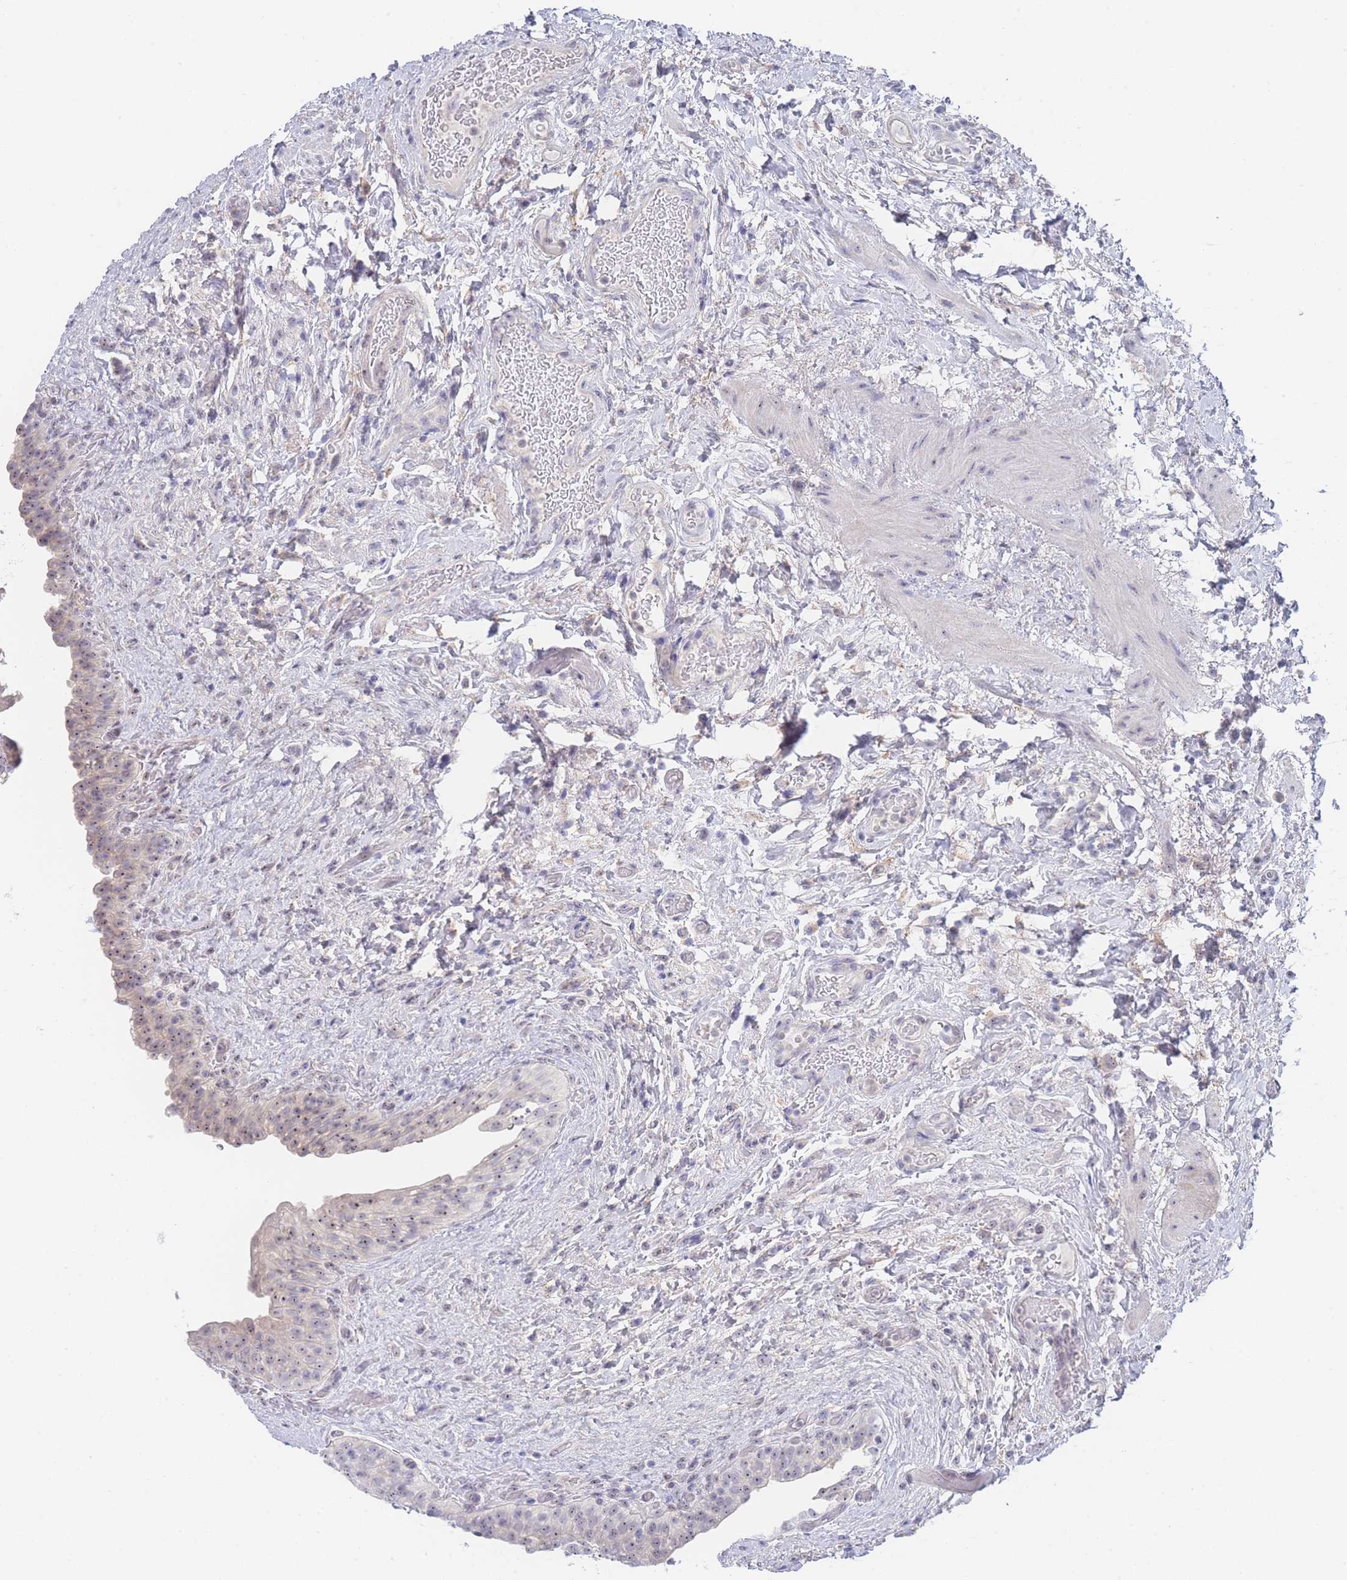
{"staining": {"intensity": "weak", "quantity": ">75%", "location": "nuclear"}, "tissue": "urinary bladder", "cell_type": "Urothelial cells", "image_type": "normal", "snomed": [{"axis": "morphology", "description": "Normal tissue, NOS"}, {"axis": "topography", "description": "Urinary bladder"}], "caption": "An image showing weak nuclear positivity in approximately >75% of urothelial cells in benign urinary bladder, as visualized by brown immunohistochemical staining.", "gene": "ZNF142", "patient": {"sex": "male", "age": 69}}